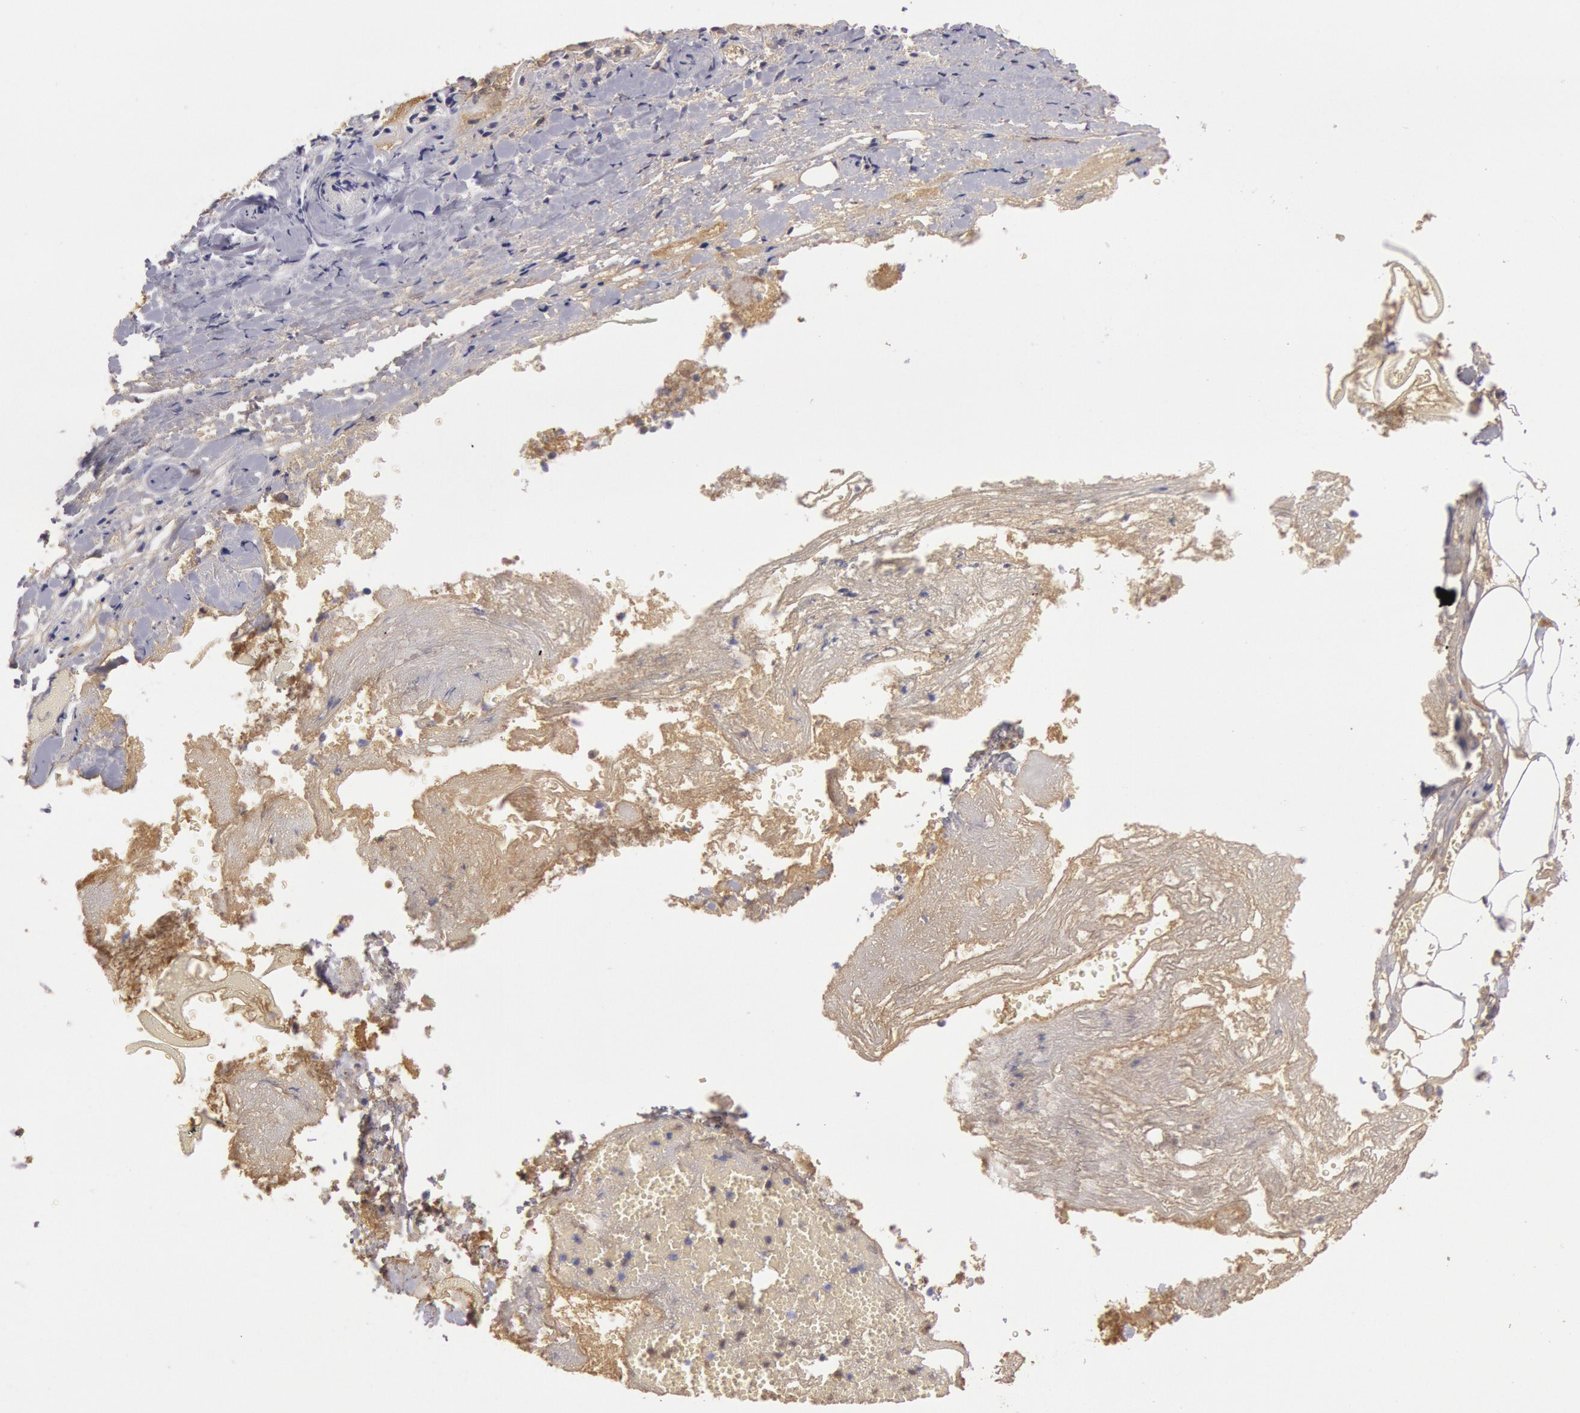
{"staining": {"intensity": "moderate", "quantity": "25%-75%", "location": "cytoplasmic/membranous"}, "tissue": "adrenal gland", "cell_type": "Glandular cells", "image_type": "normal", "snomed": [{"axis": "morphology", "description": "Normal tissue, NOS"}, {"axis": "topography", "description": "Adrenal gland"}], "caption": "Glandular cells show medium levels of moderate cytoplasmic/membranous positivity in approximately 25%-75% of cells in benign adrenal gland. The staining was performed using DAB (3,3'-diaminobenzidine) to visualize the protein expression in brown, while the nuclei were stained in blue with hematoxylin (Magnification: 20x).", "gene": "IGHG1", "patient": {"sex": "female", "age": 71}}